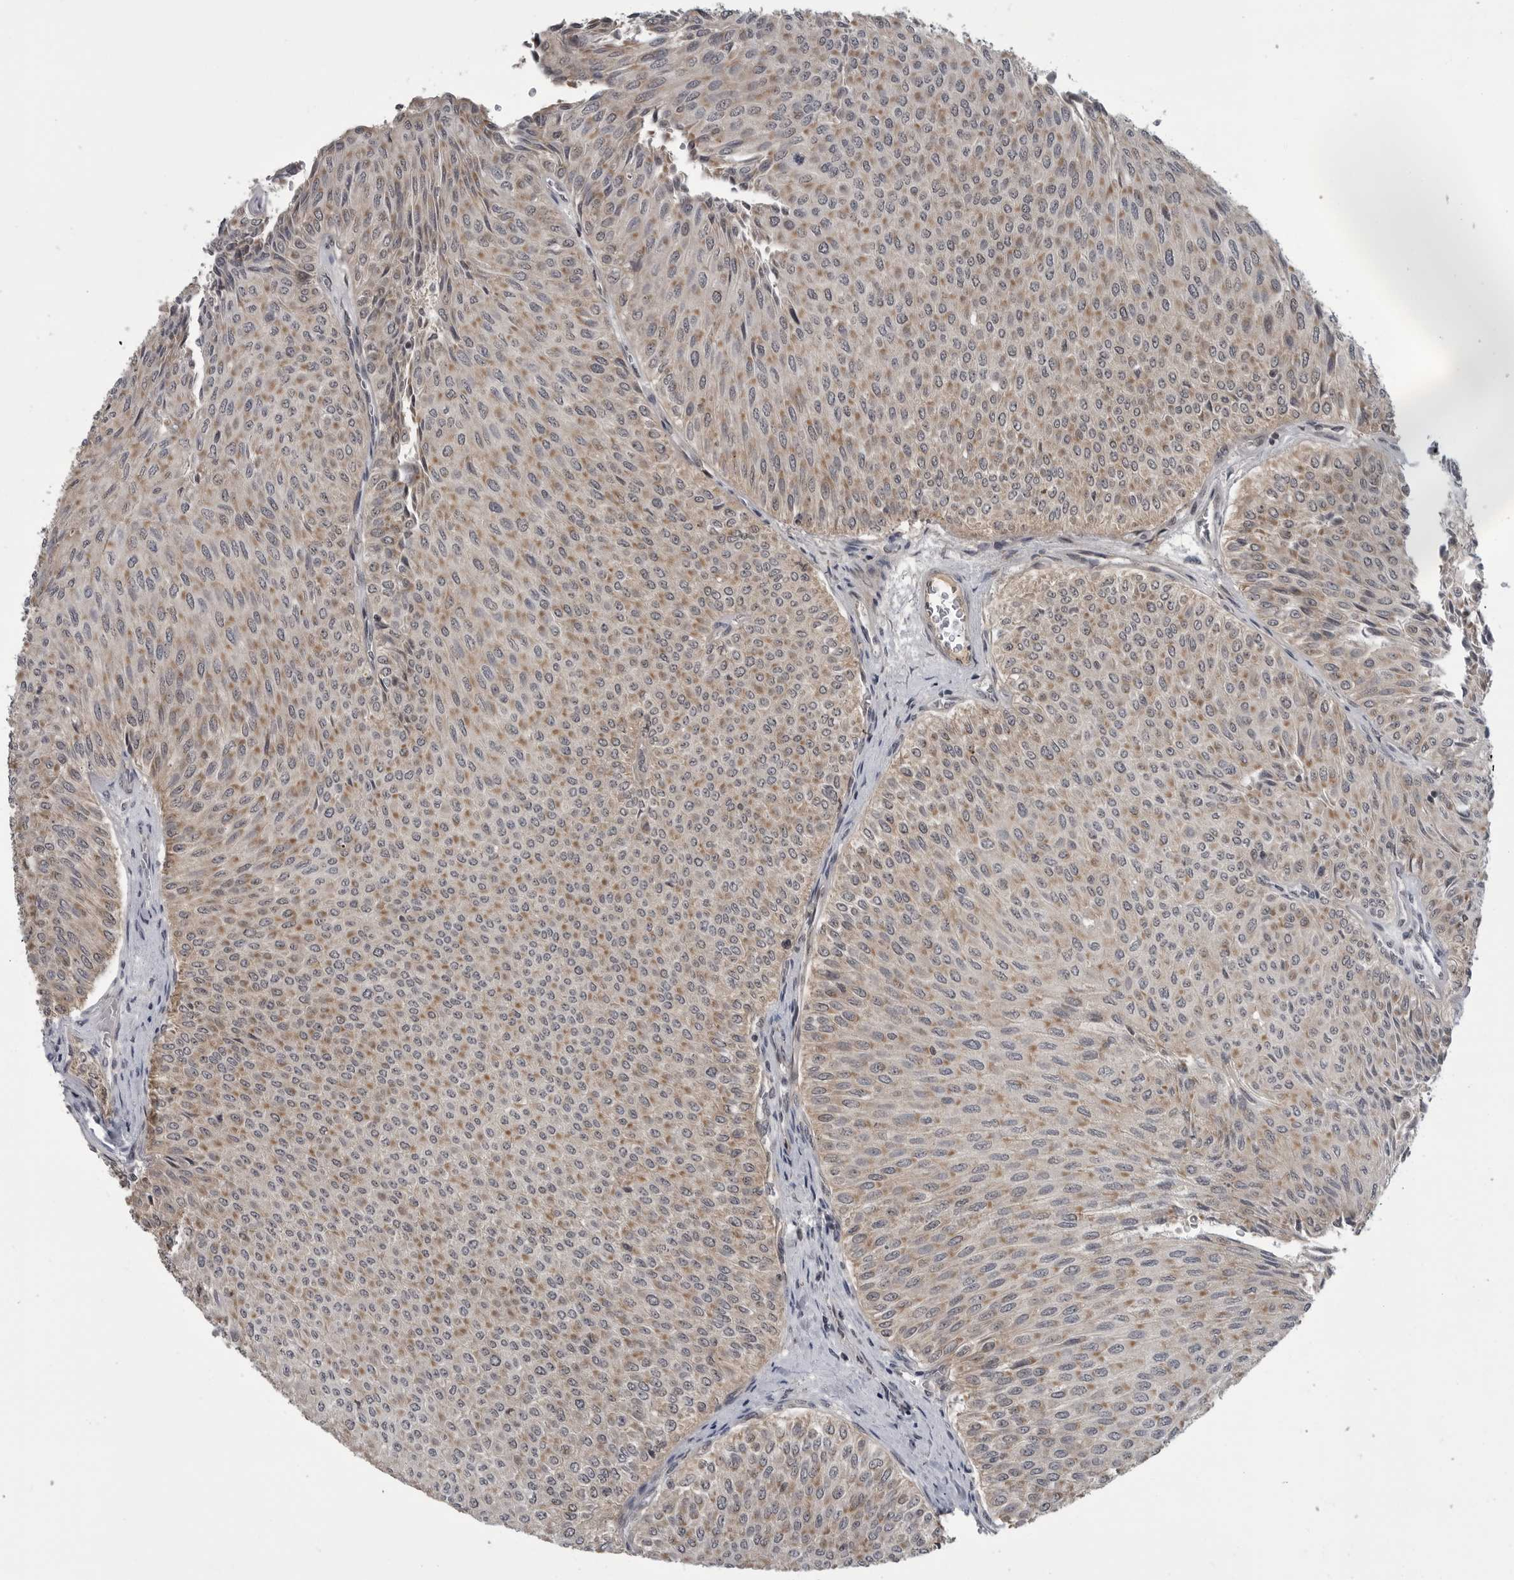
{"staining": {"intensity": "moderate", "quantity": ">75%", "location": "cytoplasmic/membranous"}, "tissue": "urothelial cancer", "cell_type": "Tumor cells", "image_type": "cancer", "snomed": [{"axis": "morphology", "description": "Urothelial carcinoma, Low grade"}, {"axis": "topography", "description": "Urinary bladder"}], "caption": "Moderate cytoplasmic/membranous staining is appreciated in about >75% of tumor cells in low-grade urothelial carcinoma.", "gene": "FAAP100", "patient": {"sex": "male", "age": 78}}